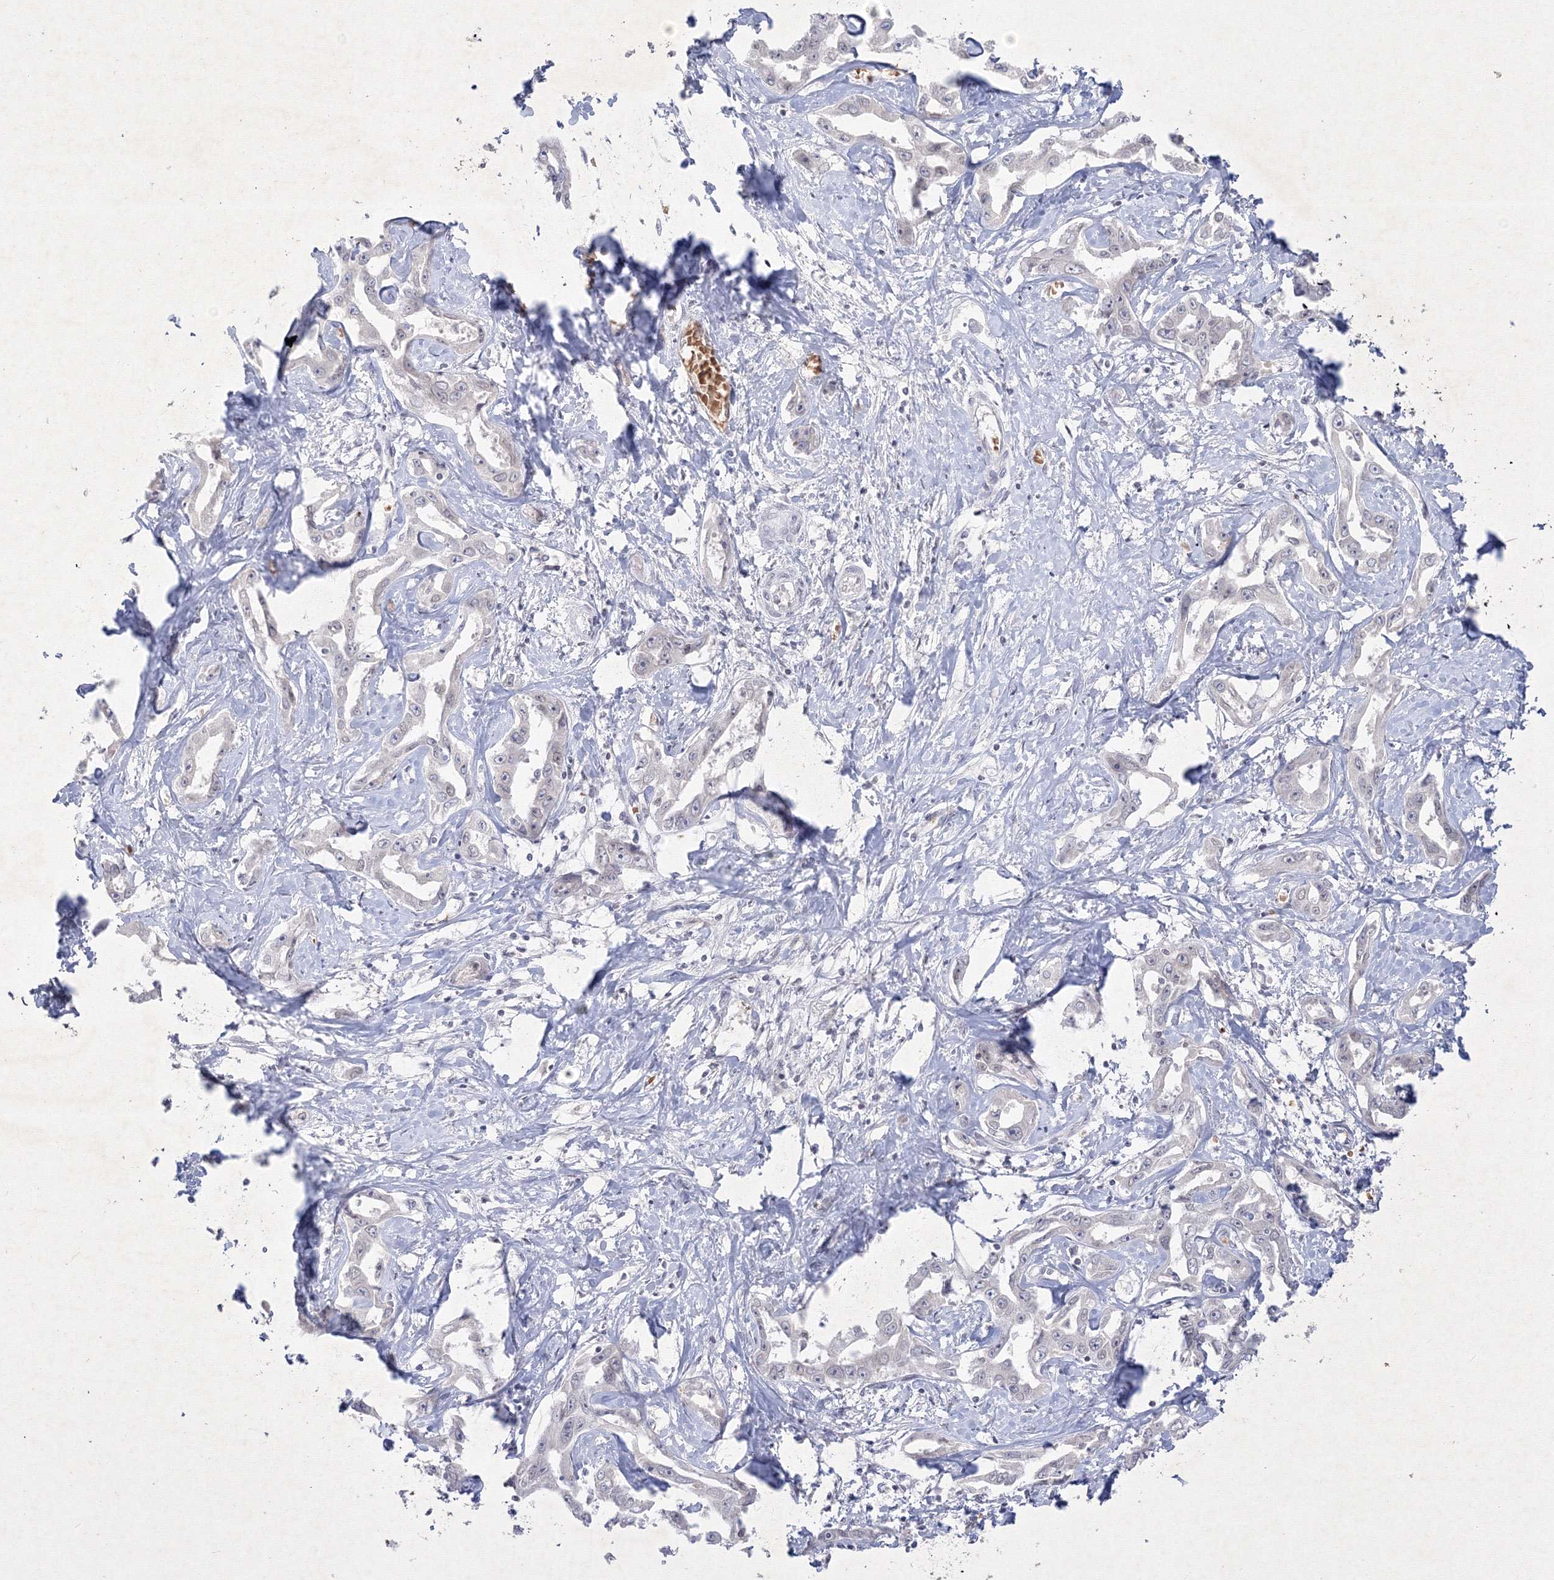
{"staining": {"intensity": "negative", "quantity": "none", "location": "none"}, "tissue": "liver cancer", "cell_type": "Tumor cells", "image_type": "cancer", "snomed": [{"axis": "morphology", "description": "Cholangiocarcinoma"}, {"axis": "topography", "description": "Liver"}], "caption": "Immunohistochemistry of liver cancer (cholangiocarcinoma) shows no positivity in tumor cells.", "gene": "NXPE3", "patient": {"sex": "male", "age": 59}}